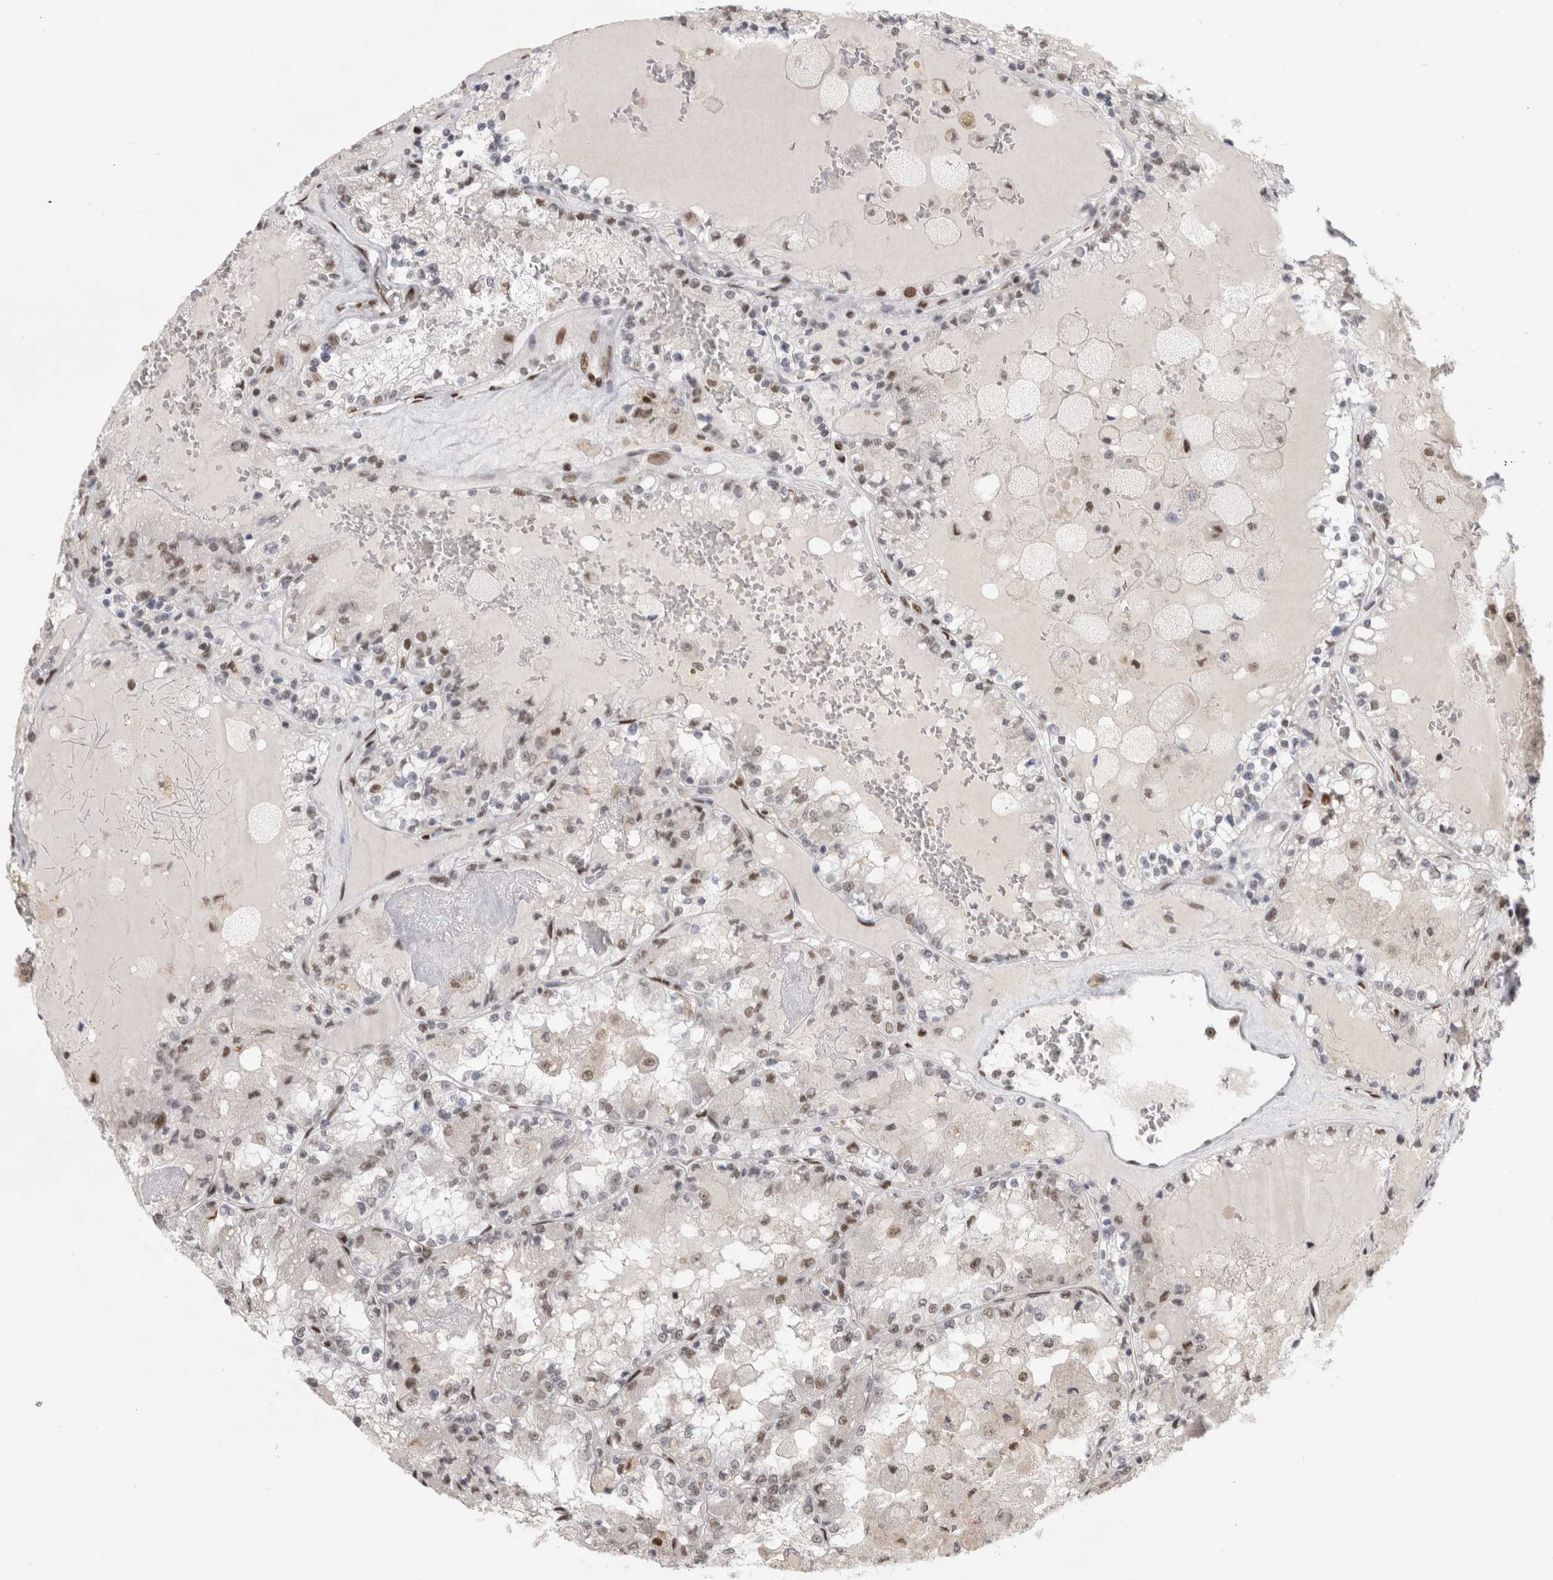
{"staining": {"intensity": "weak", "quantity": "<25%", "location": "nuclear"}, "tissue": "renal cancer", "cell_type": "Tumor cells", "image_type": "cancer", "snomed": [{"axis": "morphology", "description": "Adenocarcinoma, NOS"}, {"axis": "topography", "description": "Kidney"}], "caption": "This is an IHC photomicrograph of adenocarcinoma (renal). There is no positivity in tumor cells.", "gene": "SRARP", "patient": {"sex": "female", "age": 56}}